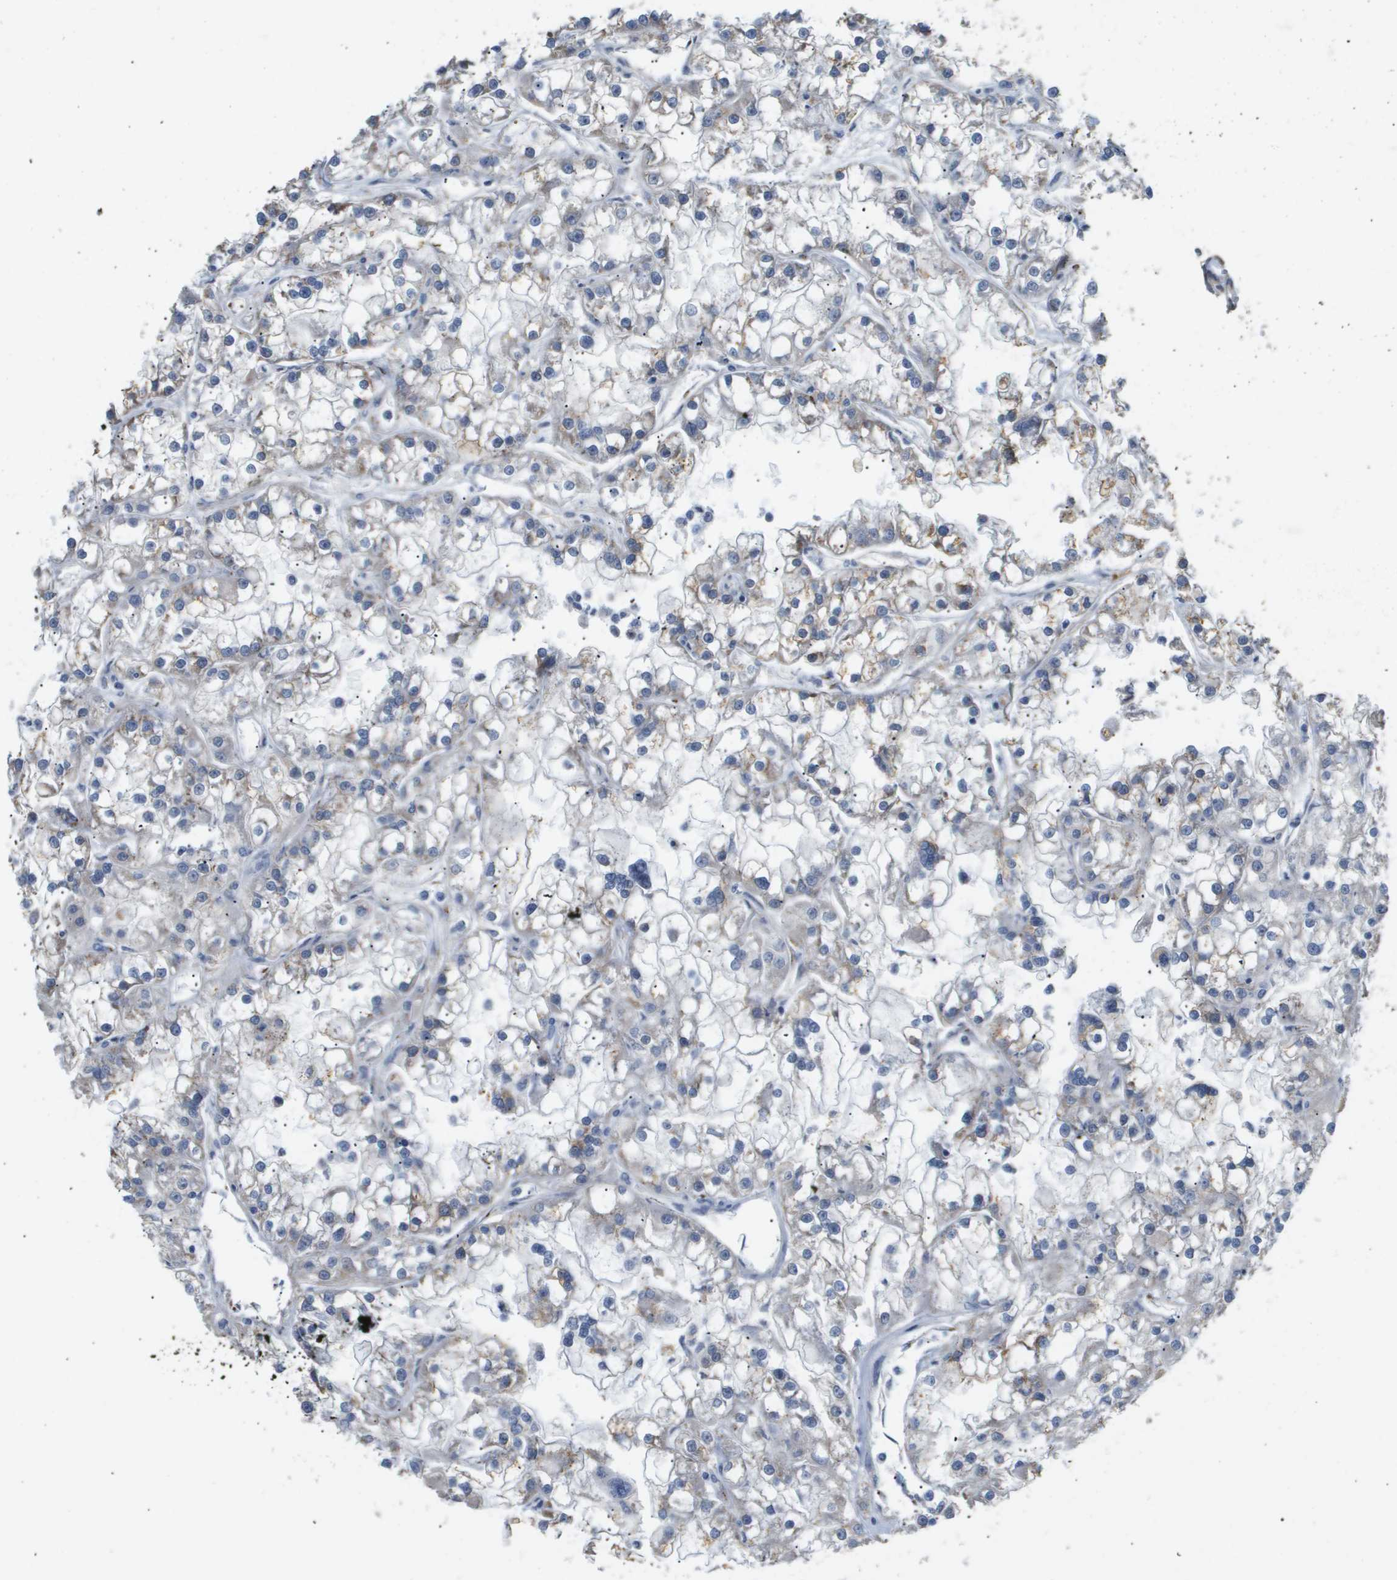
{"staining": {"intensity": "negative", "quantity": "none", "location": "none"}, "tissue": "renal cancer", "cell_type": "Tumor cells", "image_type": "cancer", "snomed": [{"axis": "morphology", "description": "Adenocarcinoma, NOS"}, {"axis": "topography", "description": "Kidney"}], "caption": "The histopathology image demonstrates no staining of tumor cells in adenocarcinoma (renal).", "gene": "OTUD5", "patient": {"sex": "female", "age": 52}}